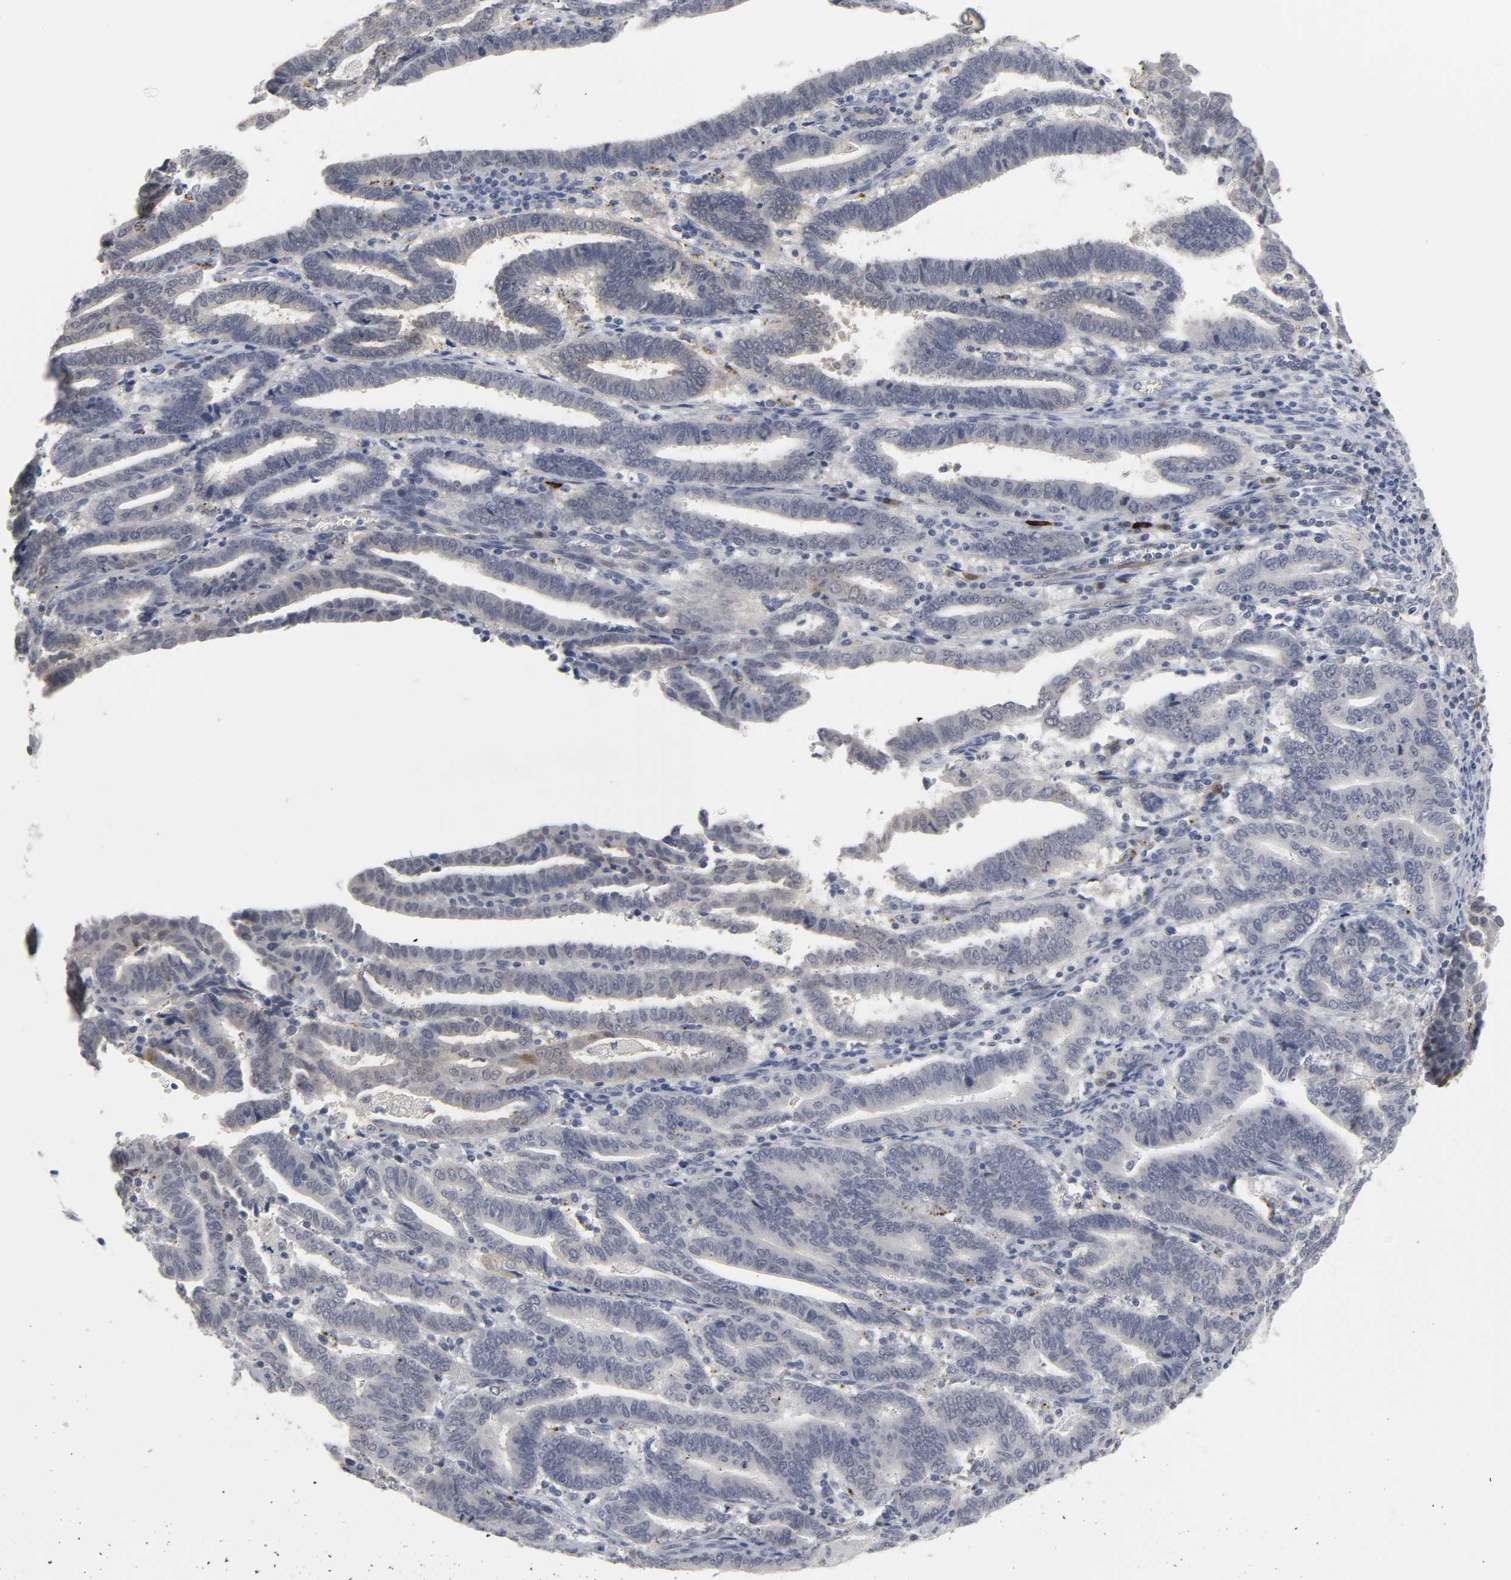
{"staining": {"intensity": "weak", "quantity": "<25%", "location": "cytoplasmic/membranous"}, "tissue": "endometrial cancer", "cell_type": "Tumor cells", "image_type": "cancer", "snomed": [{"axis": "morphology", "description": "Adenocarcinoma, NOS"}, {"axis": "topography", "description": "Uterus"}], "caption": "There is no significant positivity in tumor cells of endometrial adenocarcinoma.", "gene": "PDLIM3", "patient": {"sex": "female", "age": 83}}